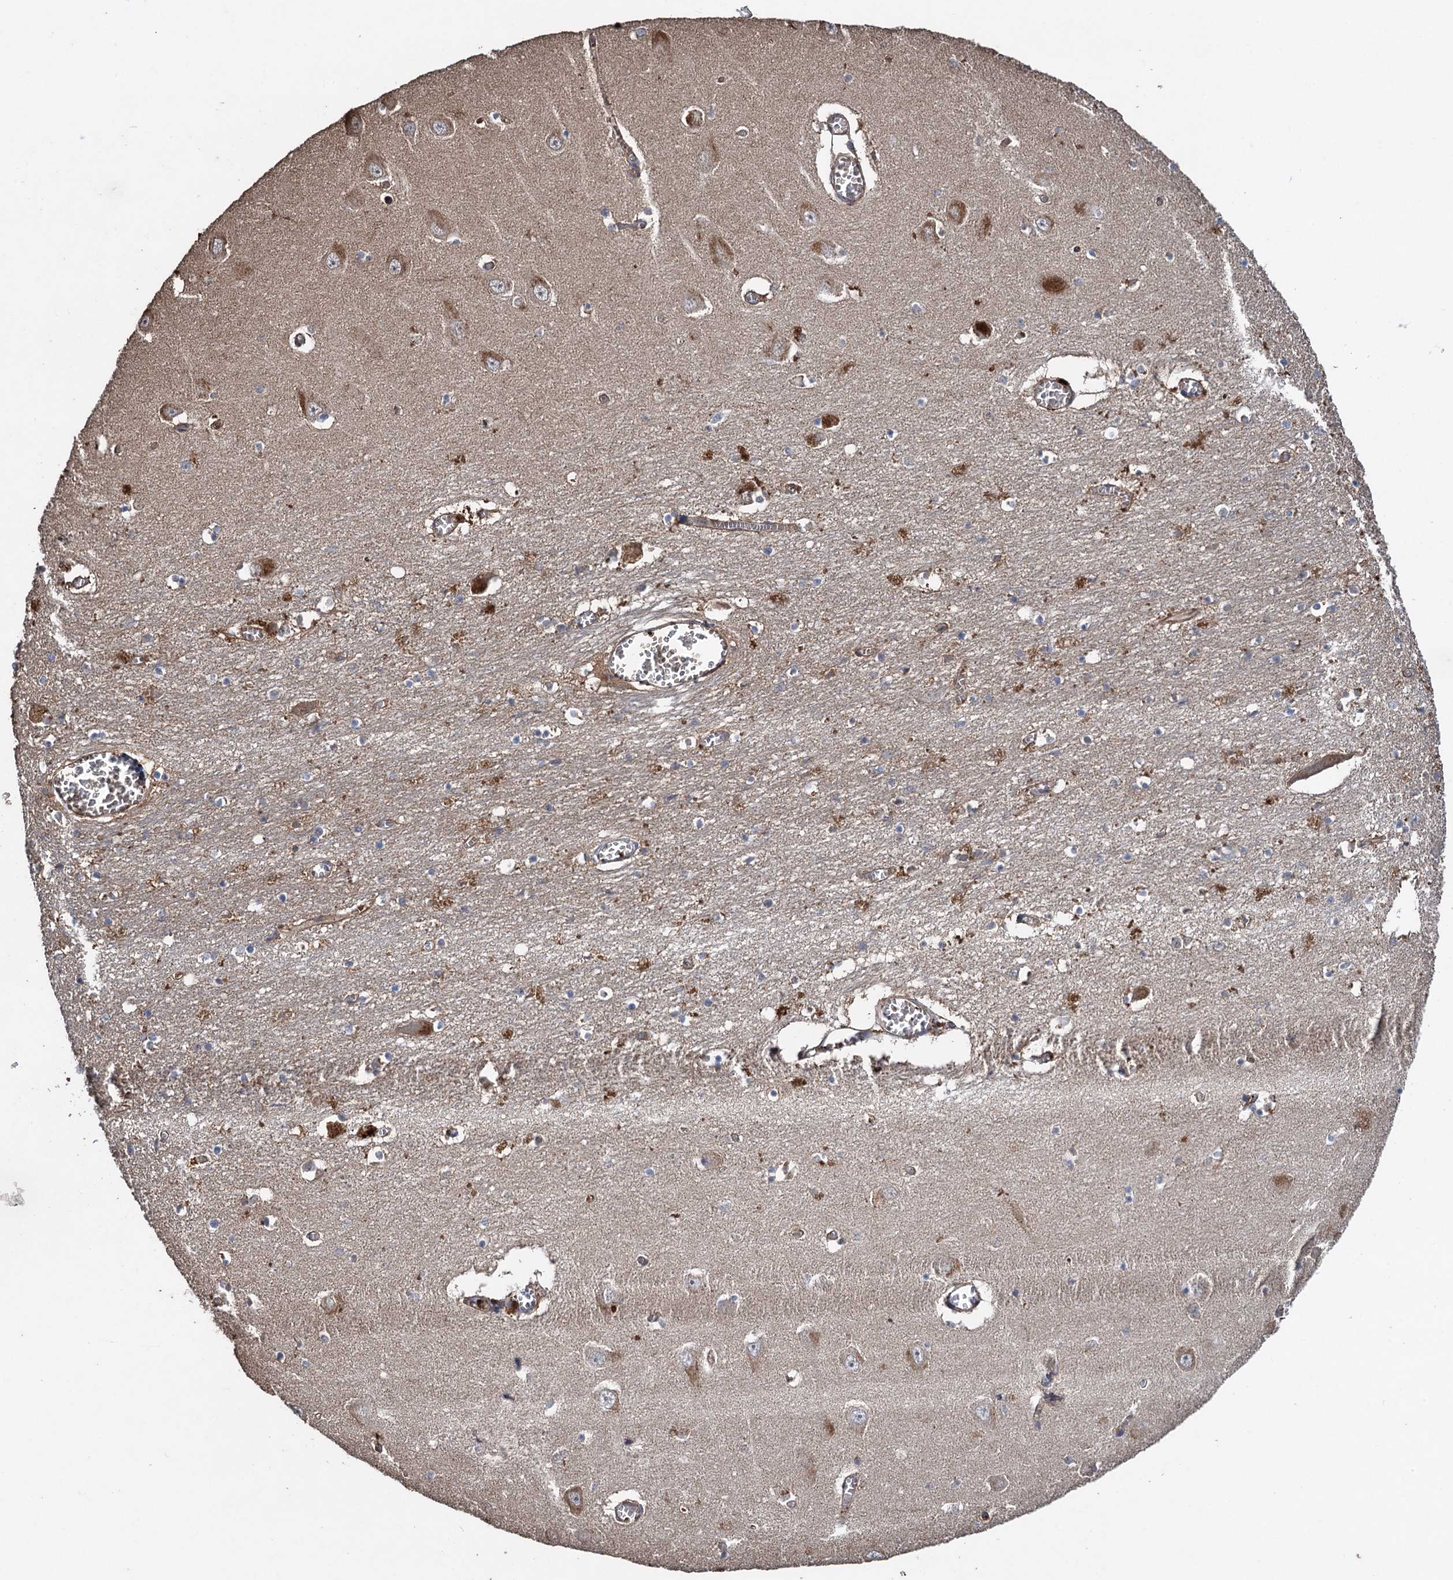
{"staining": {"intensity": "weak", "quantity": "<25%", "location": "cytoplasmic/membranous"}, "tissue": "hippocampus", "cell_type": "Glial cells", "image_type": "normal", "snomed": [{"axis": "morphology", "description": "Normal tissue, NOS"}, {"axis": "topography", "description": "Hippocampus"}], "caption": "Glial cells are negative for protein expression in unremarkable human hippocampus. The staining is performed using DAB (3,3'-diaminobenzidine) brown chromogen with nuclei counter-stained in using hematoxylin.", "gene": "TXNDC11", "patient": {"sex": "male", "age": 70}}